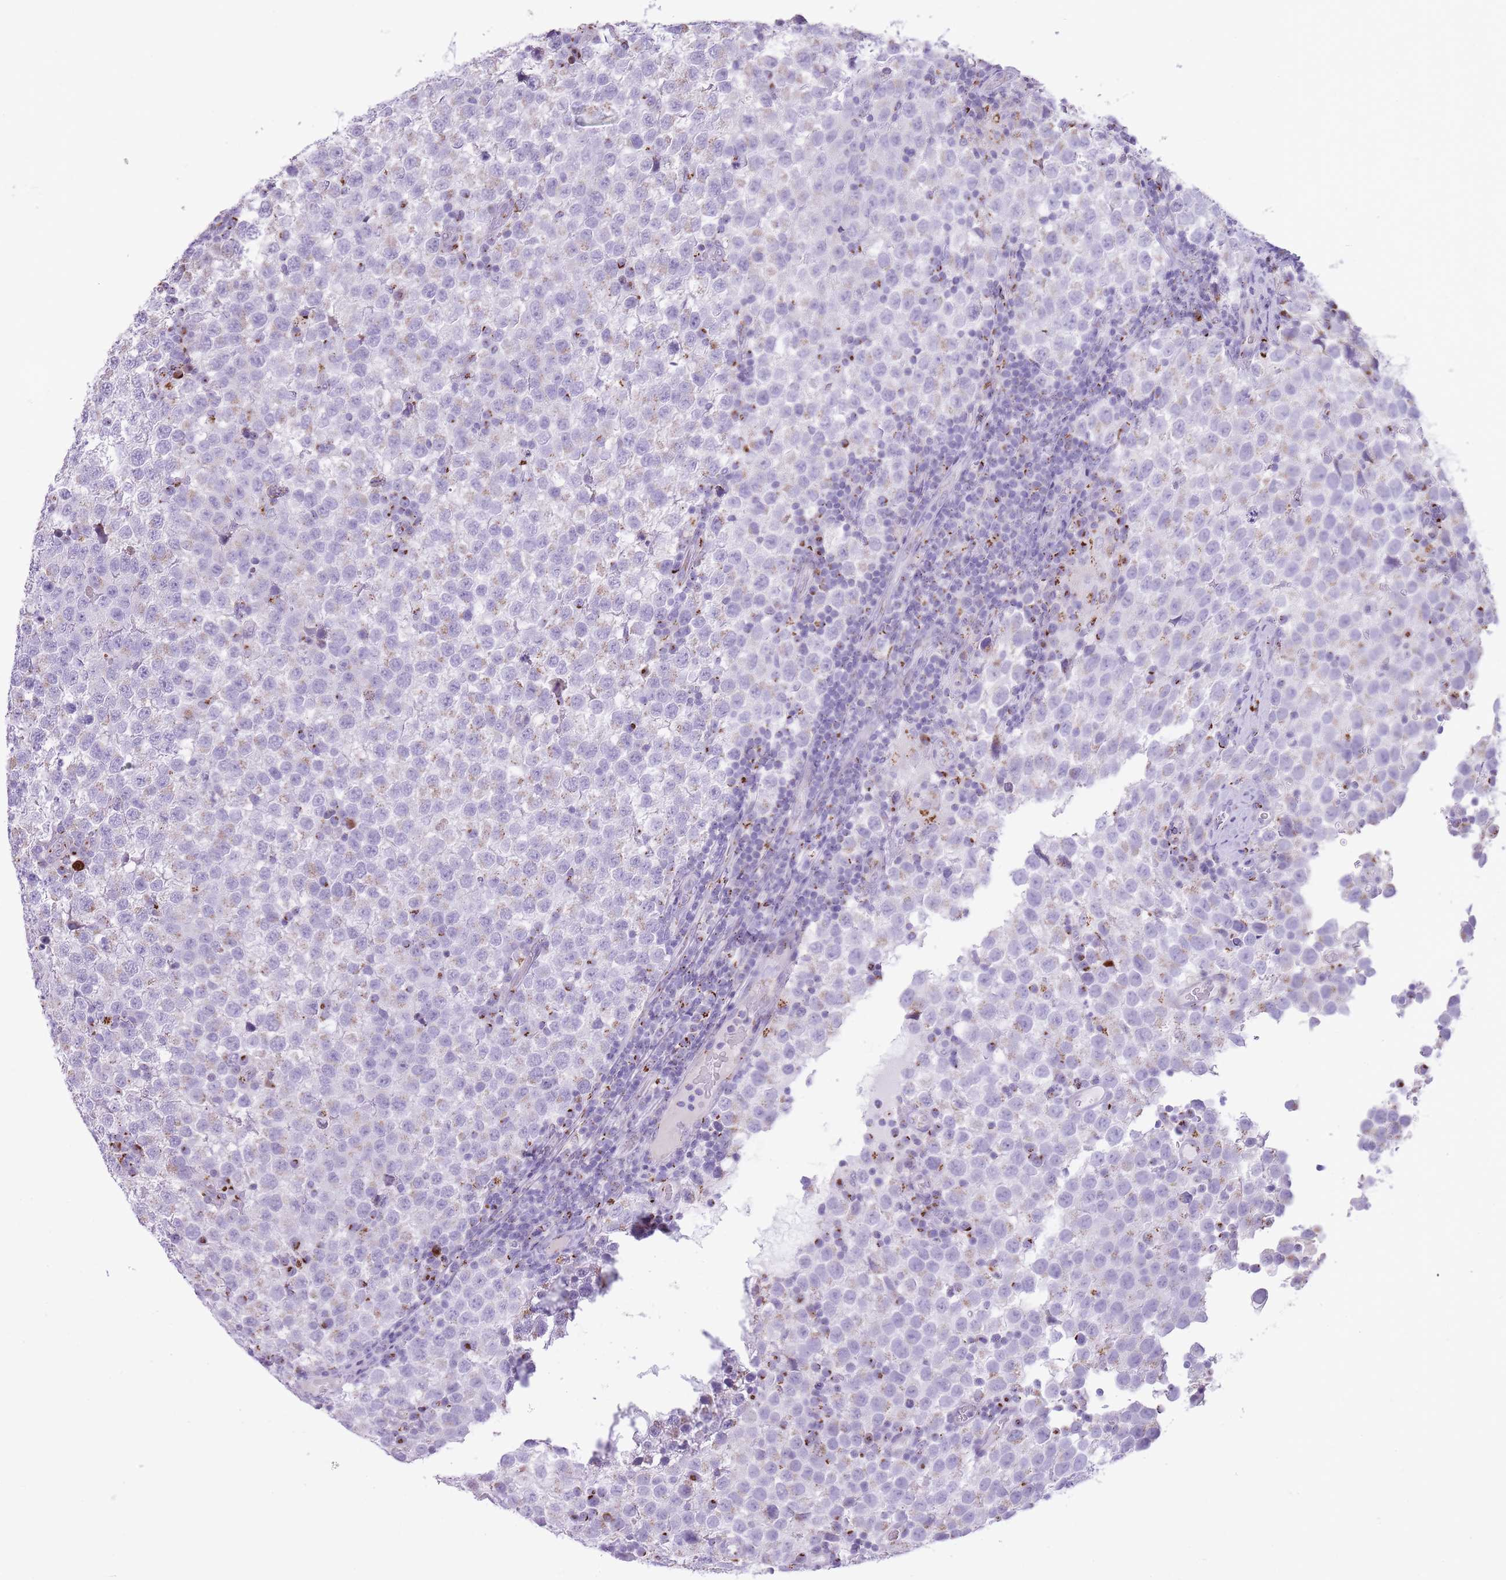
{"staining": {"intensity": "weak", "quantity": "<25%", "location": "cytoplasmic/membranous"}, "tissue": "testis cancer", "cell_type": "Tumor cells", "image_type": "cancer", "snomed": [{"axis": "morphology", "description": "Seminoma, NOS"}, {"axis": "topography", "description": "Testis"}], "caption": "Tumor cells show no significant protein positivity in testis cancer.", "gene": "B4GALT2", "patient": {"sex": "male", "age": 34}}